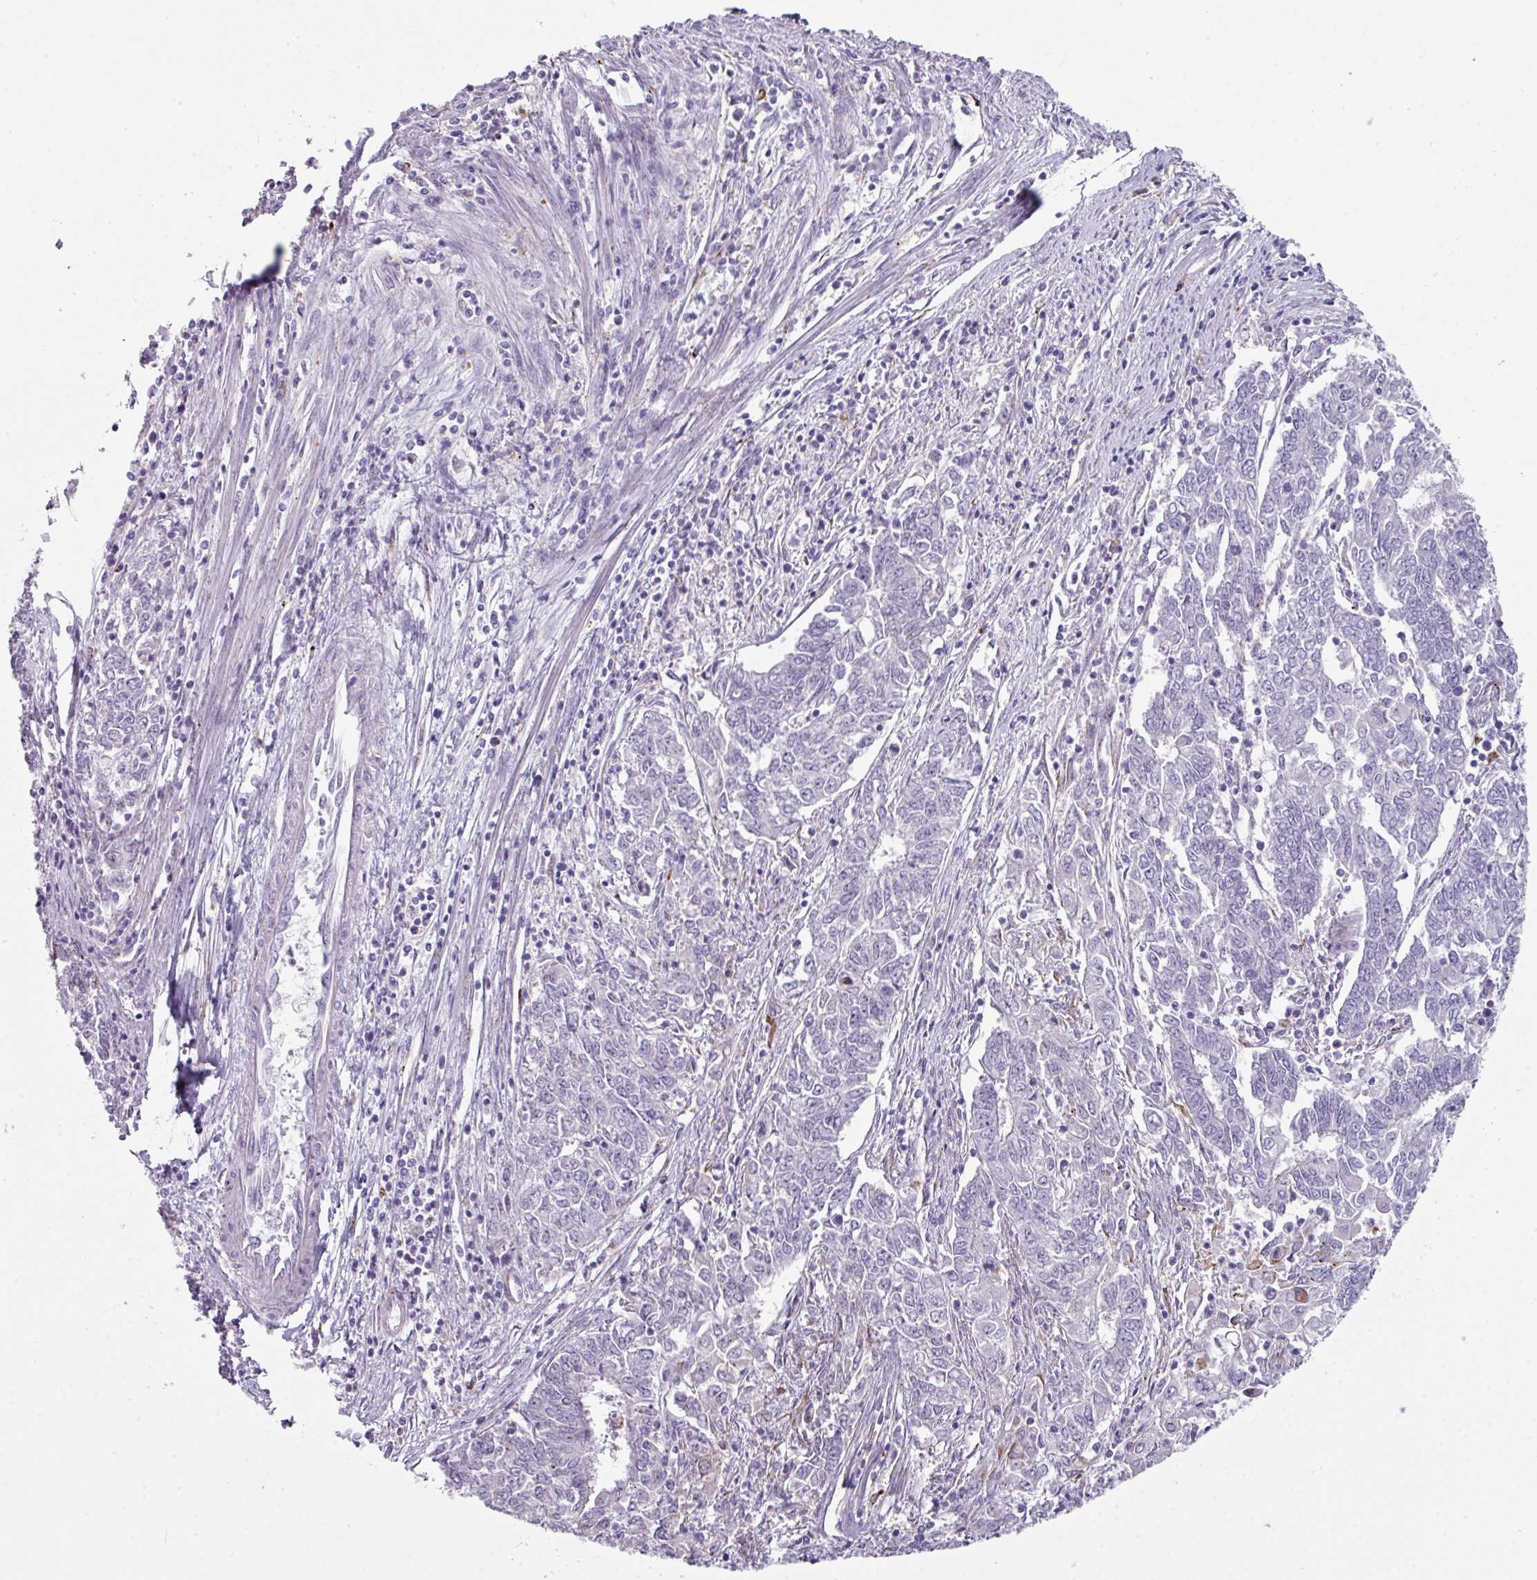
{"staining": {"intensity": "negative", "quantity": "none", "location": "none"}, "tissue": "endometrial cancer", "cell_type": "Tumor cells", "image_type": "cancer", "snomed": [{"axis": "morphology", "description": "Adenocarcinoma, NOS"}, {"axis": "topography", "description": "Endometrium"}], "caption": "Tumor cells show no significant protein staining in endometrial cancer (adenocarcinoma).", "gene": "BMS1", "patient": {"sex": "female", "age": 54}}